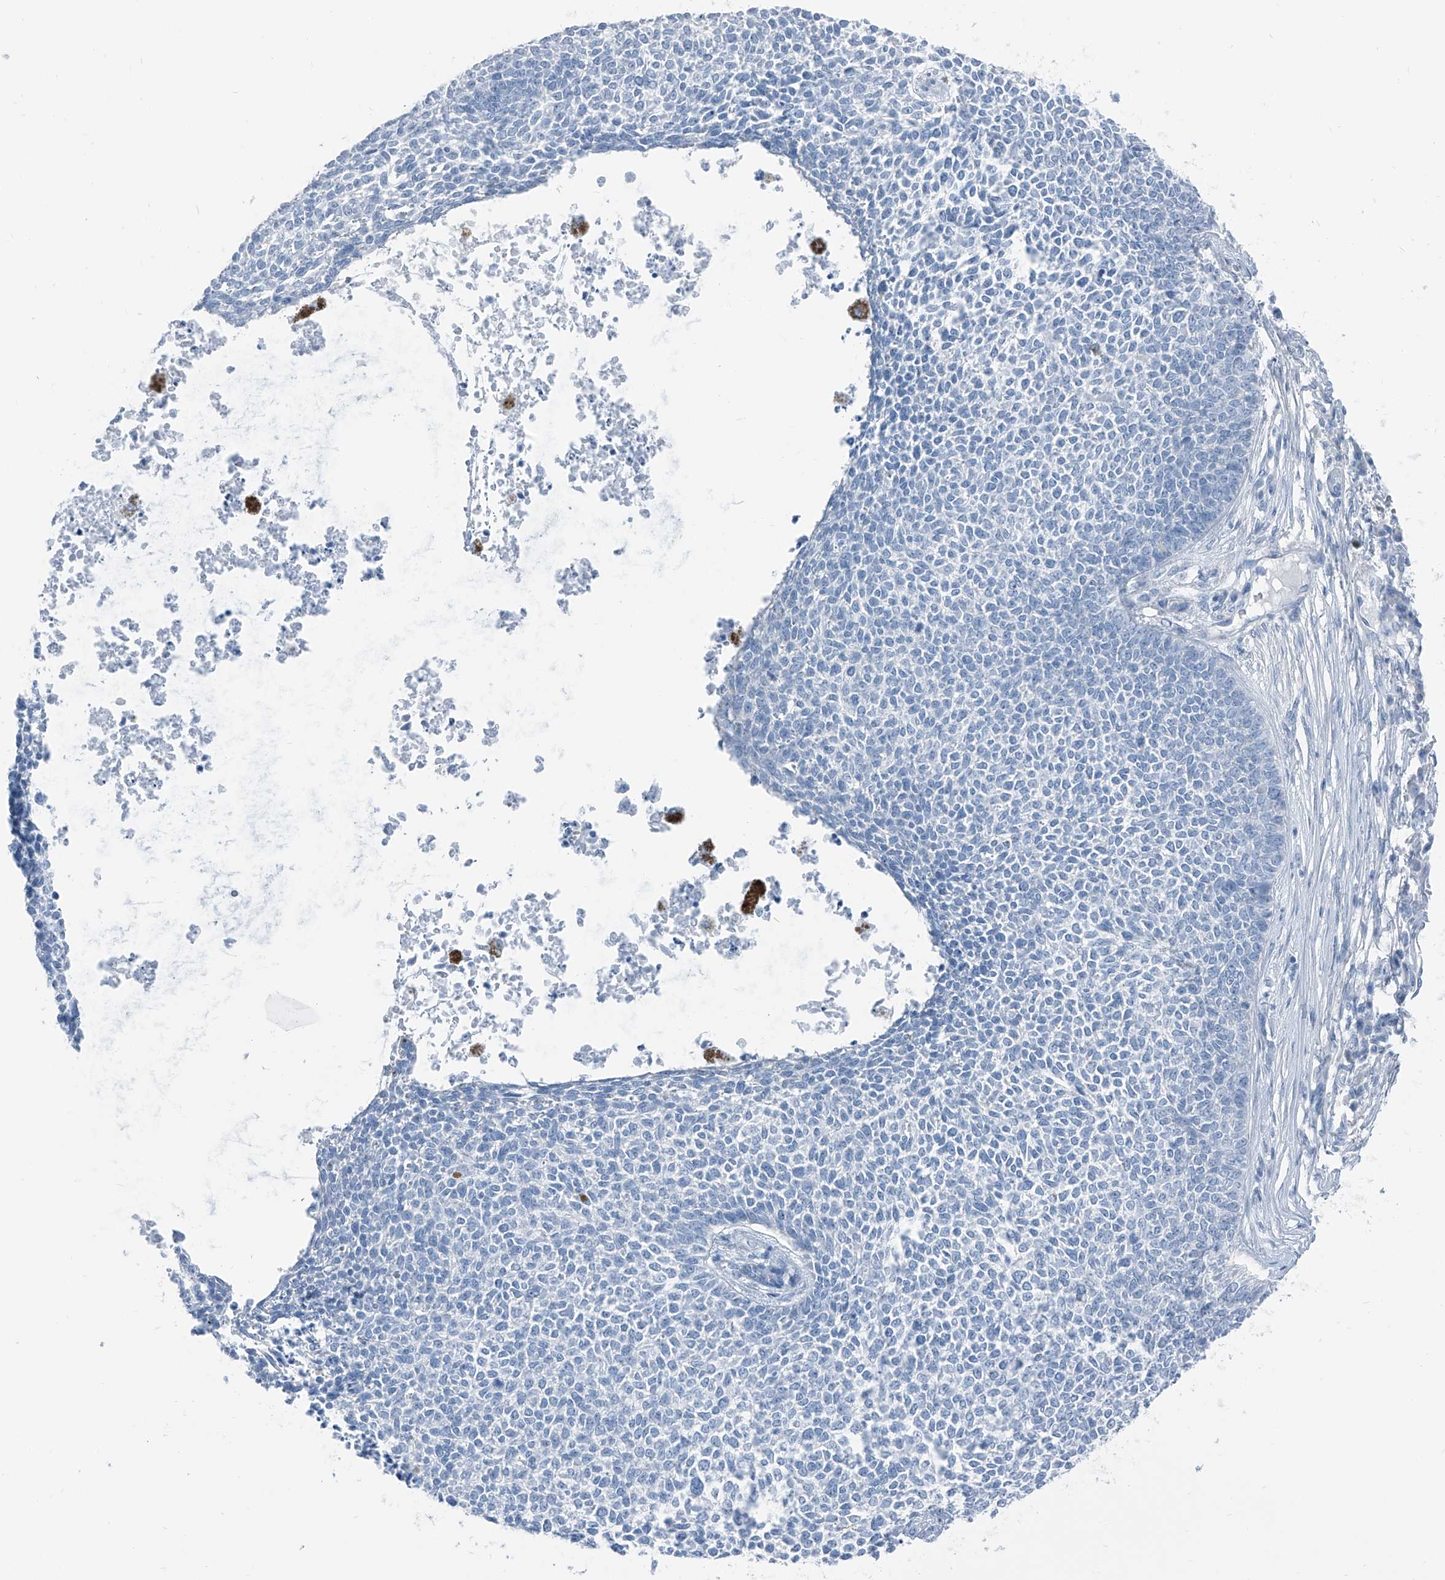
{"staining": {"intensity": "negative", "quantity": "none", "location": "none"}, "tissue": "skin cancer", "cell_type": "Tumor cells", "image_type": "cancer", "snomed": [{"axis": "morphology", "description": "Basal cell carcinoma"}, {"axis": "topography", "description": "Skin"}], "caption": "This is a histopathology image of immunohistochemistry (IHC) staining of skin basal cell carcinoma, which shows no staining in tumor cells.", "gene": "RGN", "patient": {"sex": "female", "age": 84}}